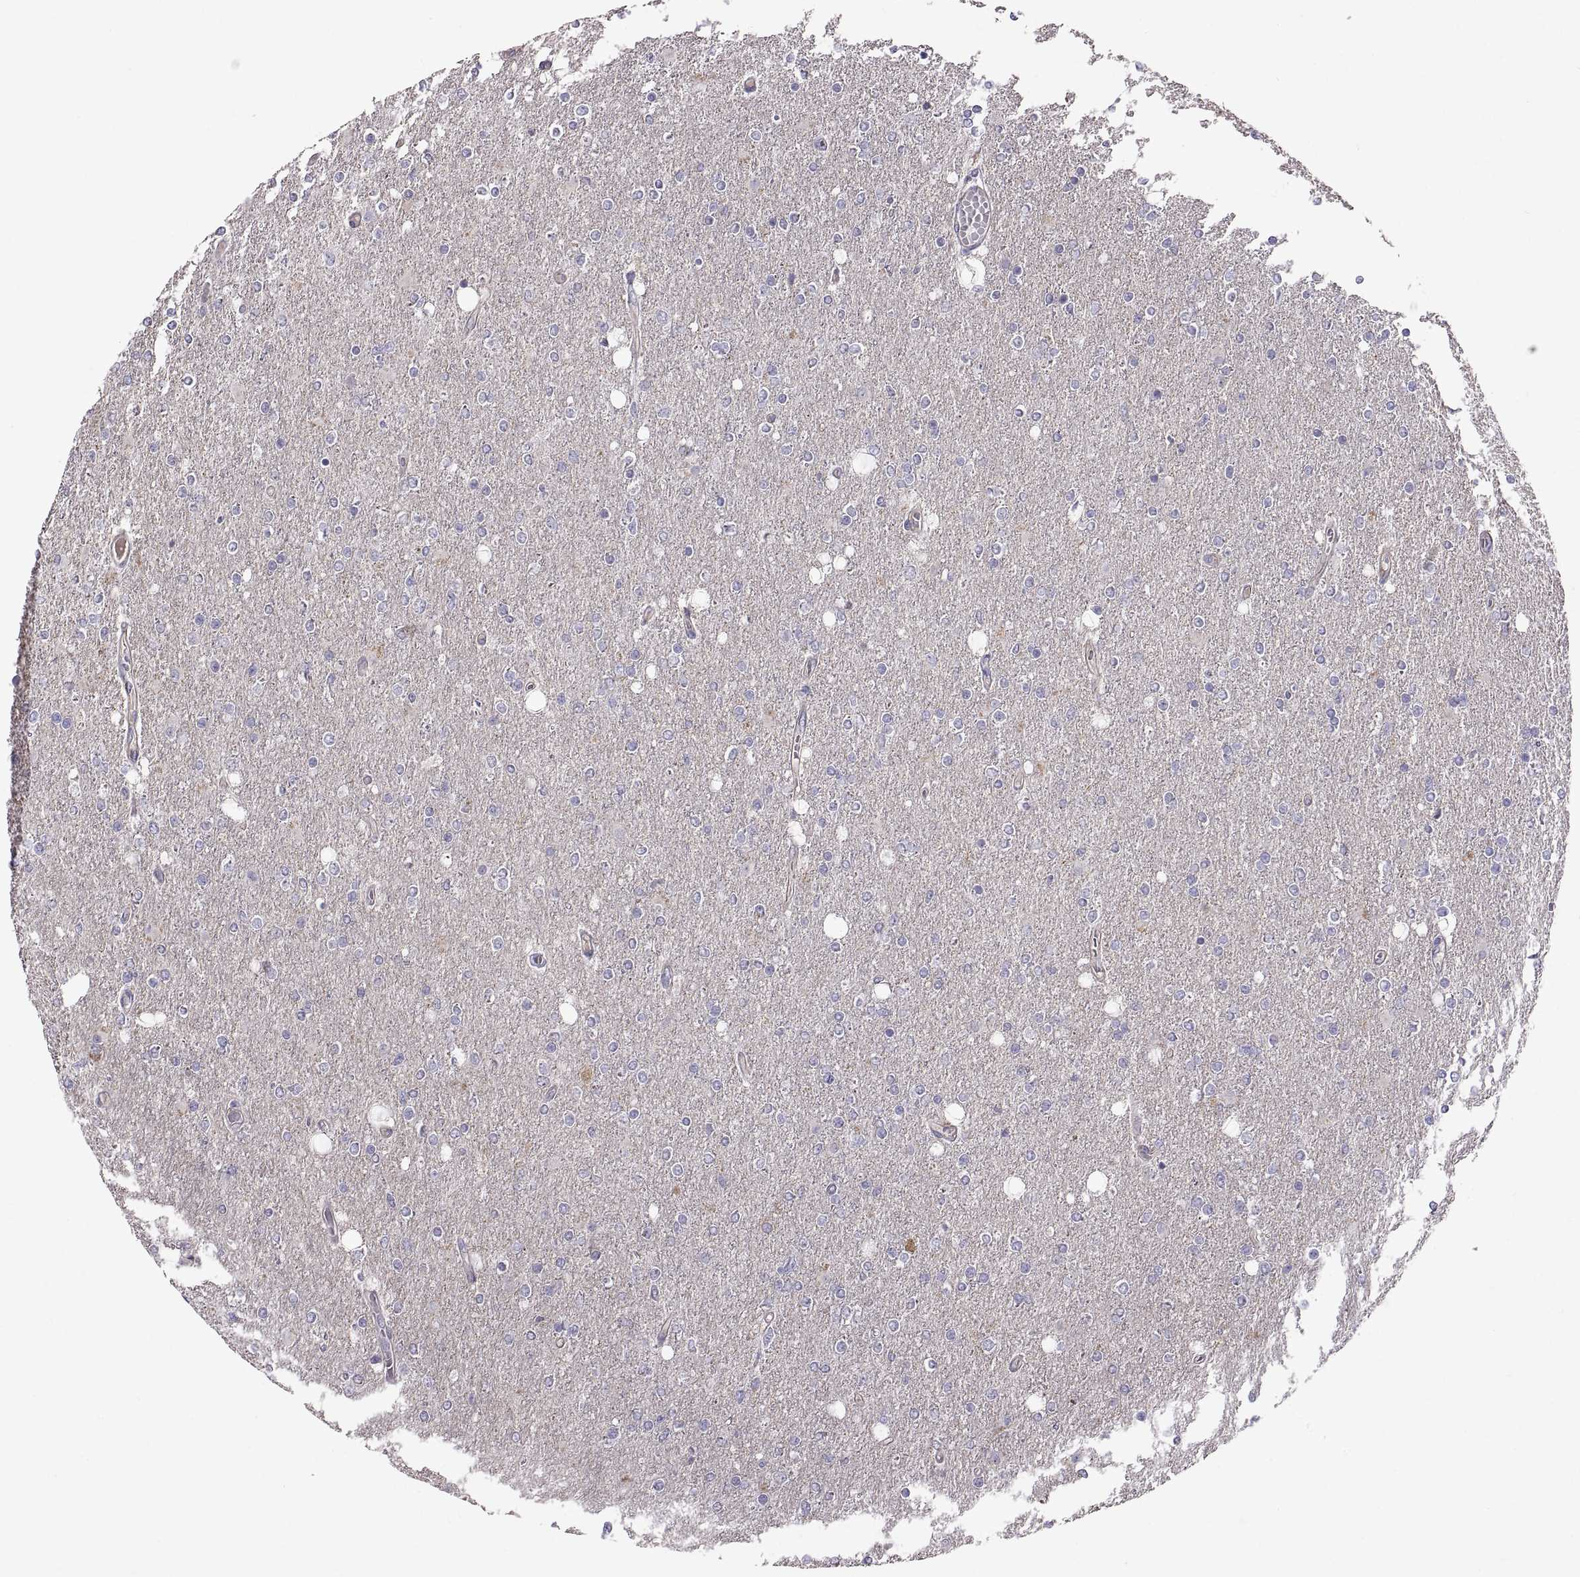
{"staining": {"intensity": "negative", "quantity": "none", "location": "none"}, "tissue": "glioma", "cell_type": "Tumor cells", "image_type": "cancer", "snomed": [{"axis": "morphology", "description": "Glioma, malignant, High grade"}, {"axis": "topography", "description": "Cerebral cortex"}], "caption": "The immunohistochemistry photomicrograph has no significant positivity in tumor cells of glioma tissue.", "gene": "ARSL", "patient": {"sex": "male", "age": 70}}